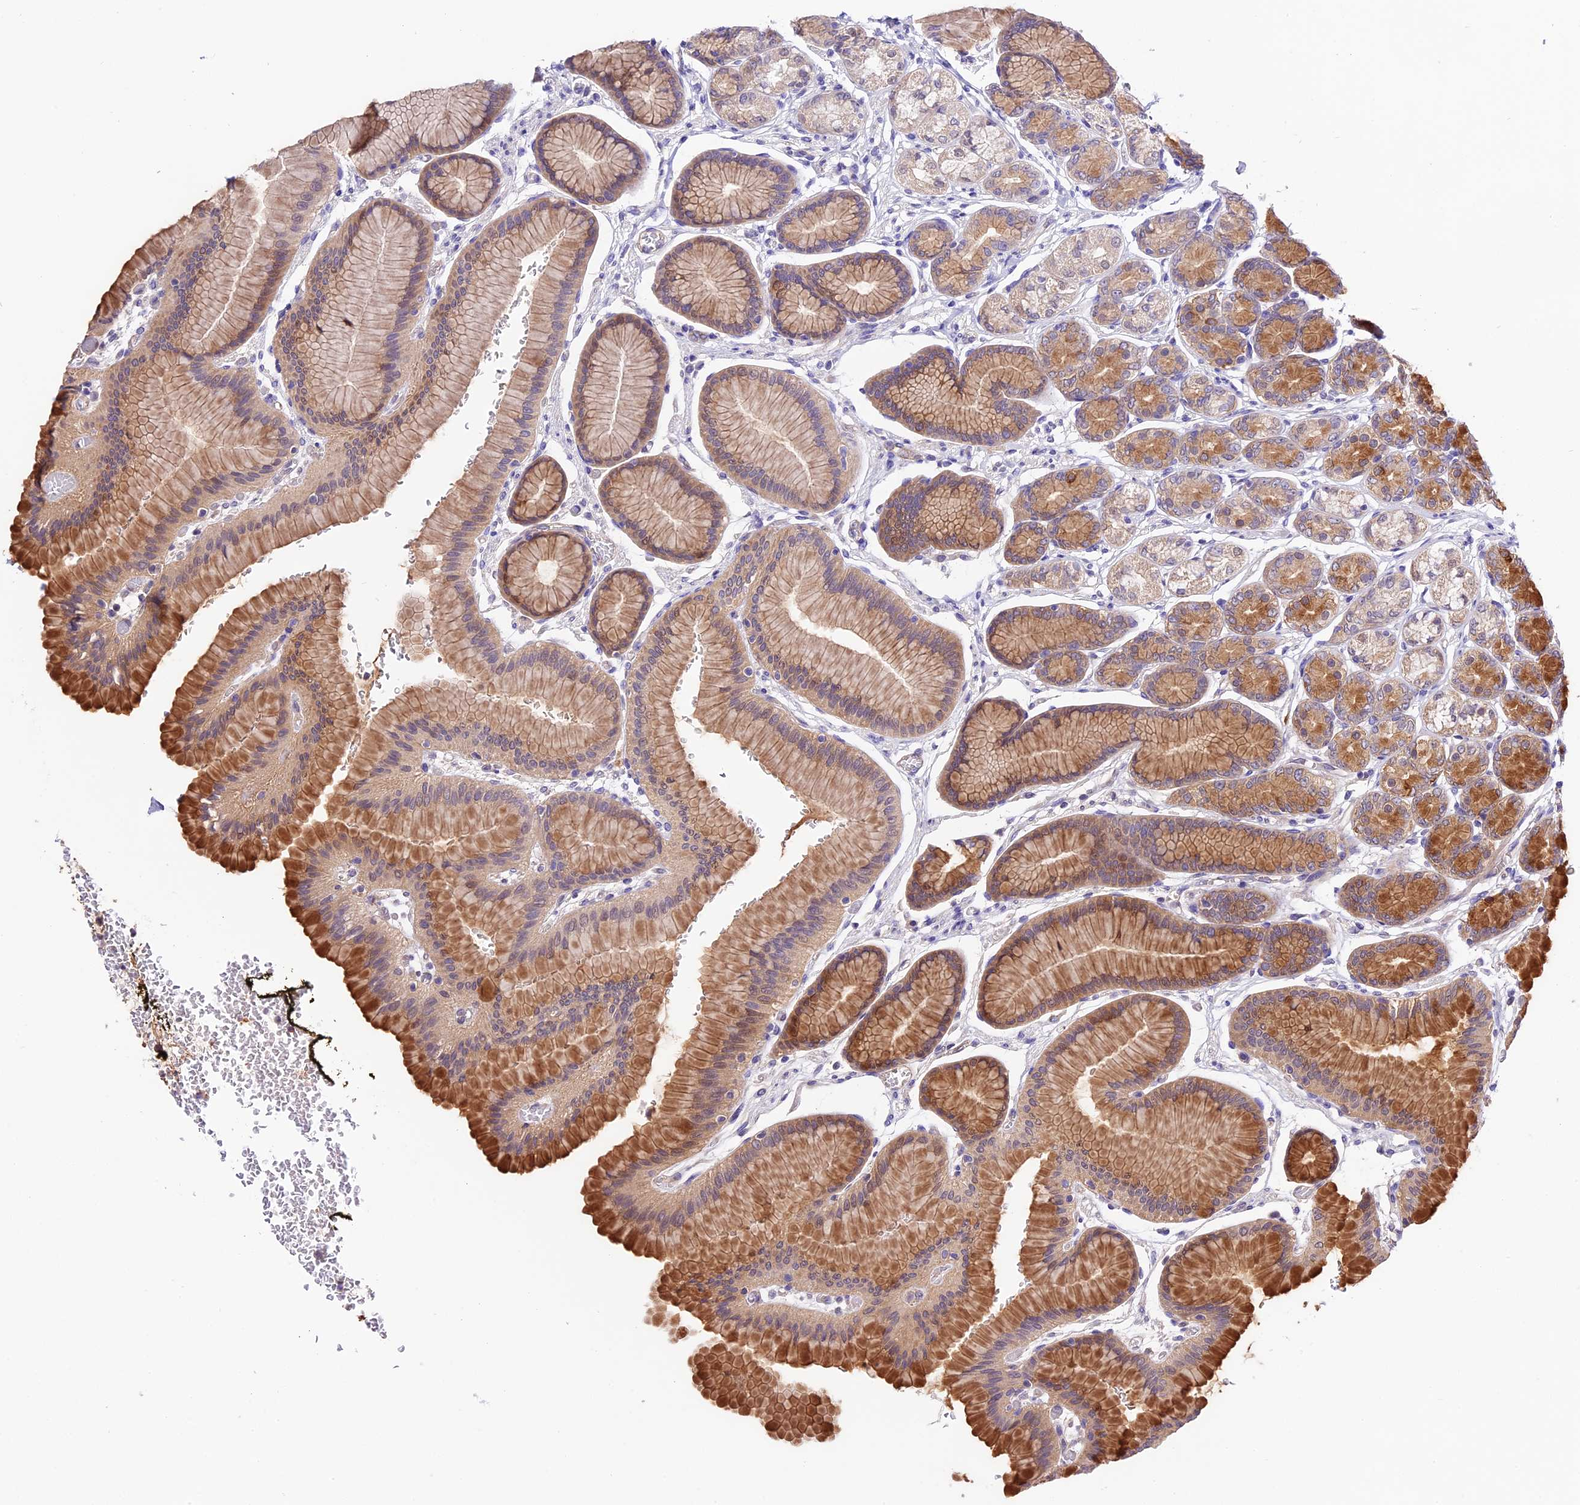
{"staining": {"intensity": "strong", "quantity": "25%-75%", "location": "cytoplasmic/membranous"}, "tissue": "stomach", "cell_type": "Glandular cells", "image_type": "normal", "snomed": [{"axis": "morphology", "description": "Normal tissue, NOS"}, {"axis": "morphology", "description": "Adenocarcinoma, NOS"}, {"axis": "morphology", "description": "Adenocarcinoma, High grade"}, {"axis": "topography", "description": "Stomach, upper"}, {"axis": "topography", "description": "Stomach"}], "caption": "Protein staining of normal stomach reveals strong cytoplasmic/membranous staining in about 25%-75% of glandular cells. (brown staining indicates protein expression, while blue staining denotes nuclei).", "gene": "CES3", "patient": {"sex": "female", "age": 65}}